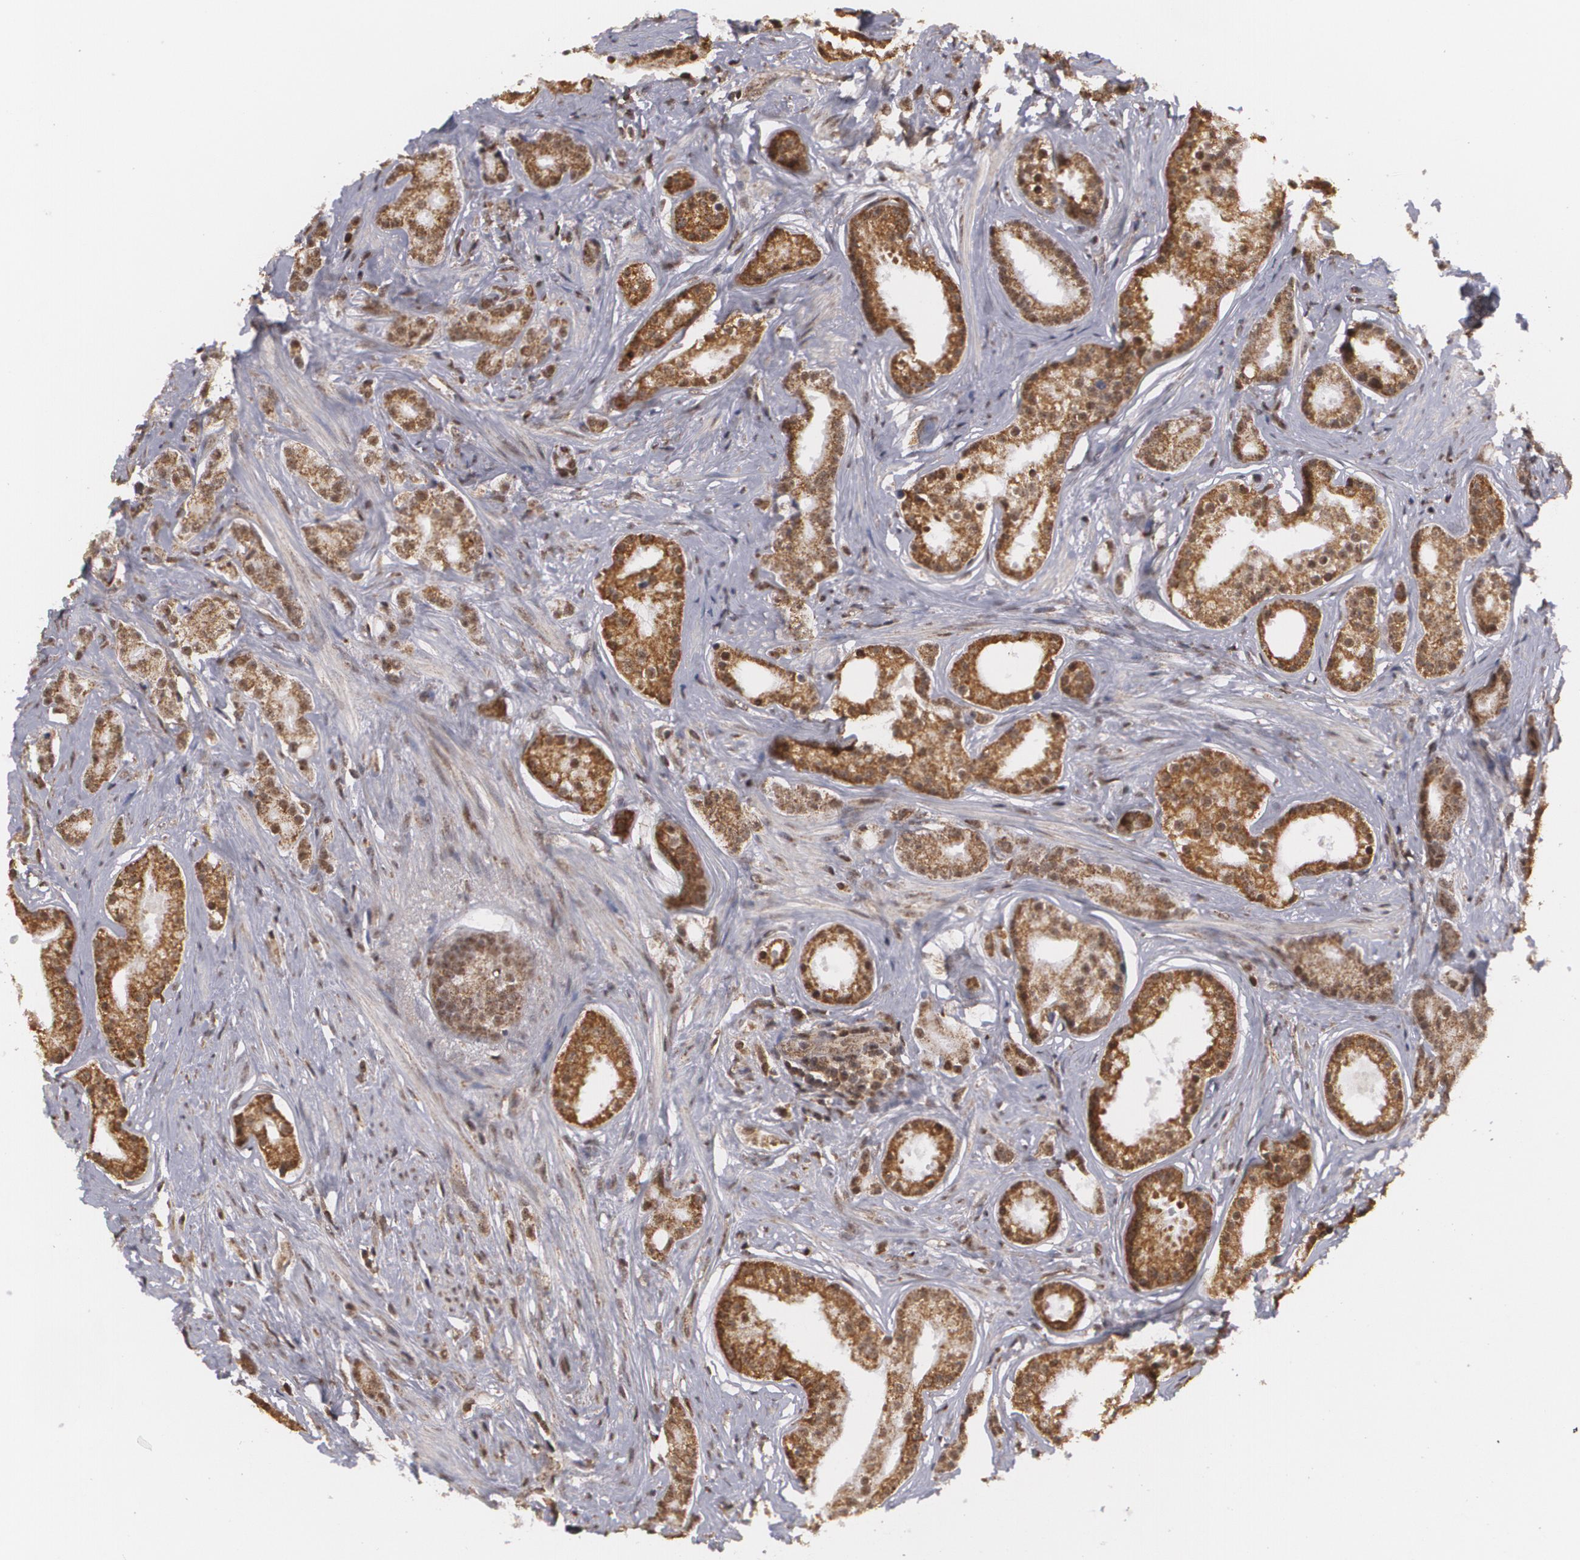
{"staining": {"intensity": "moderate", "quantity": ">75%", "location": "nuclear"}, "tissue": "prostate cancer", "cell_type": "Tumor cells", "image_type": "cancer", "snomed": [{"axis": "morphology", "description": "Adenocarcinoma, Medium grade"}, {"axis": "topography", "description": "Prostate"}], "caption": "Protein expression analysis of human medium-grade adenocarcinoma (prostate) reveals moderate nuclear staining in approximately >75% of tumor cells.", "gene": "MXD1", "patient": {"sex": "male", "age": 59}}